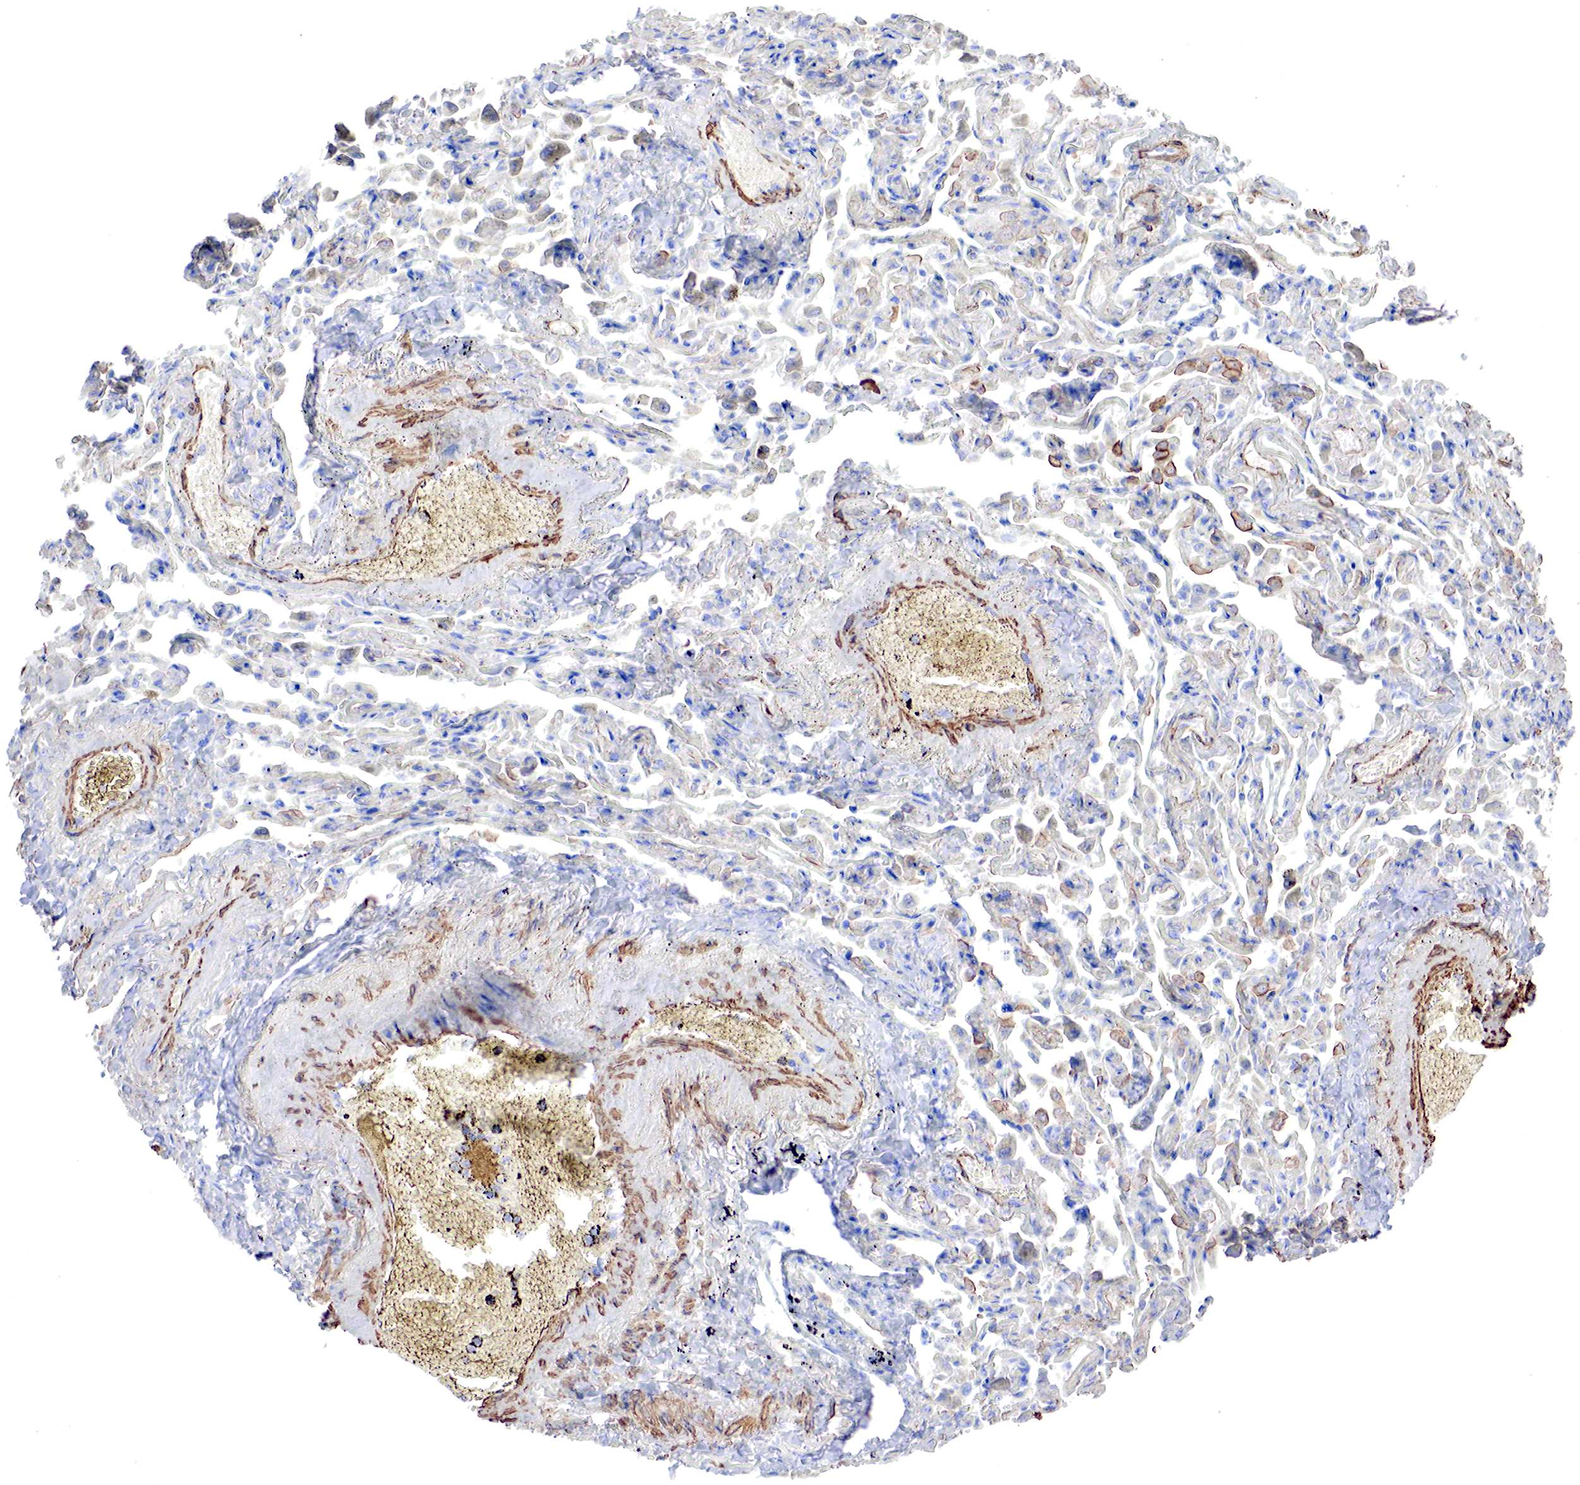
{"staining": {"intensity": "negative", "quantity": "none", "location": "none"}, "tissue": "lung", "cell_type": "Alveolar cells", "image_type": "normal", "snomed": [{"axis": "morphology", "description": "Normal tissue, NOS"}, {"axis": "topography", "description": "Lung"}], "caption": "Immunohistochemical staining of unremarkable human lung displays no significant expression in alveolar cells. (DAB immunohistochemistry with hematoxylin counter stain).", "gene": "TPM1", "patient": {"sex": "male", "age": 73}}